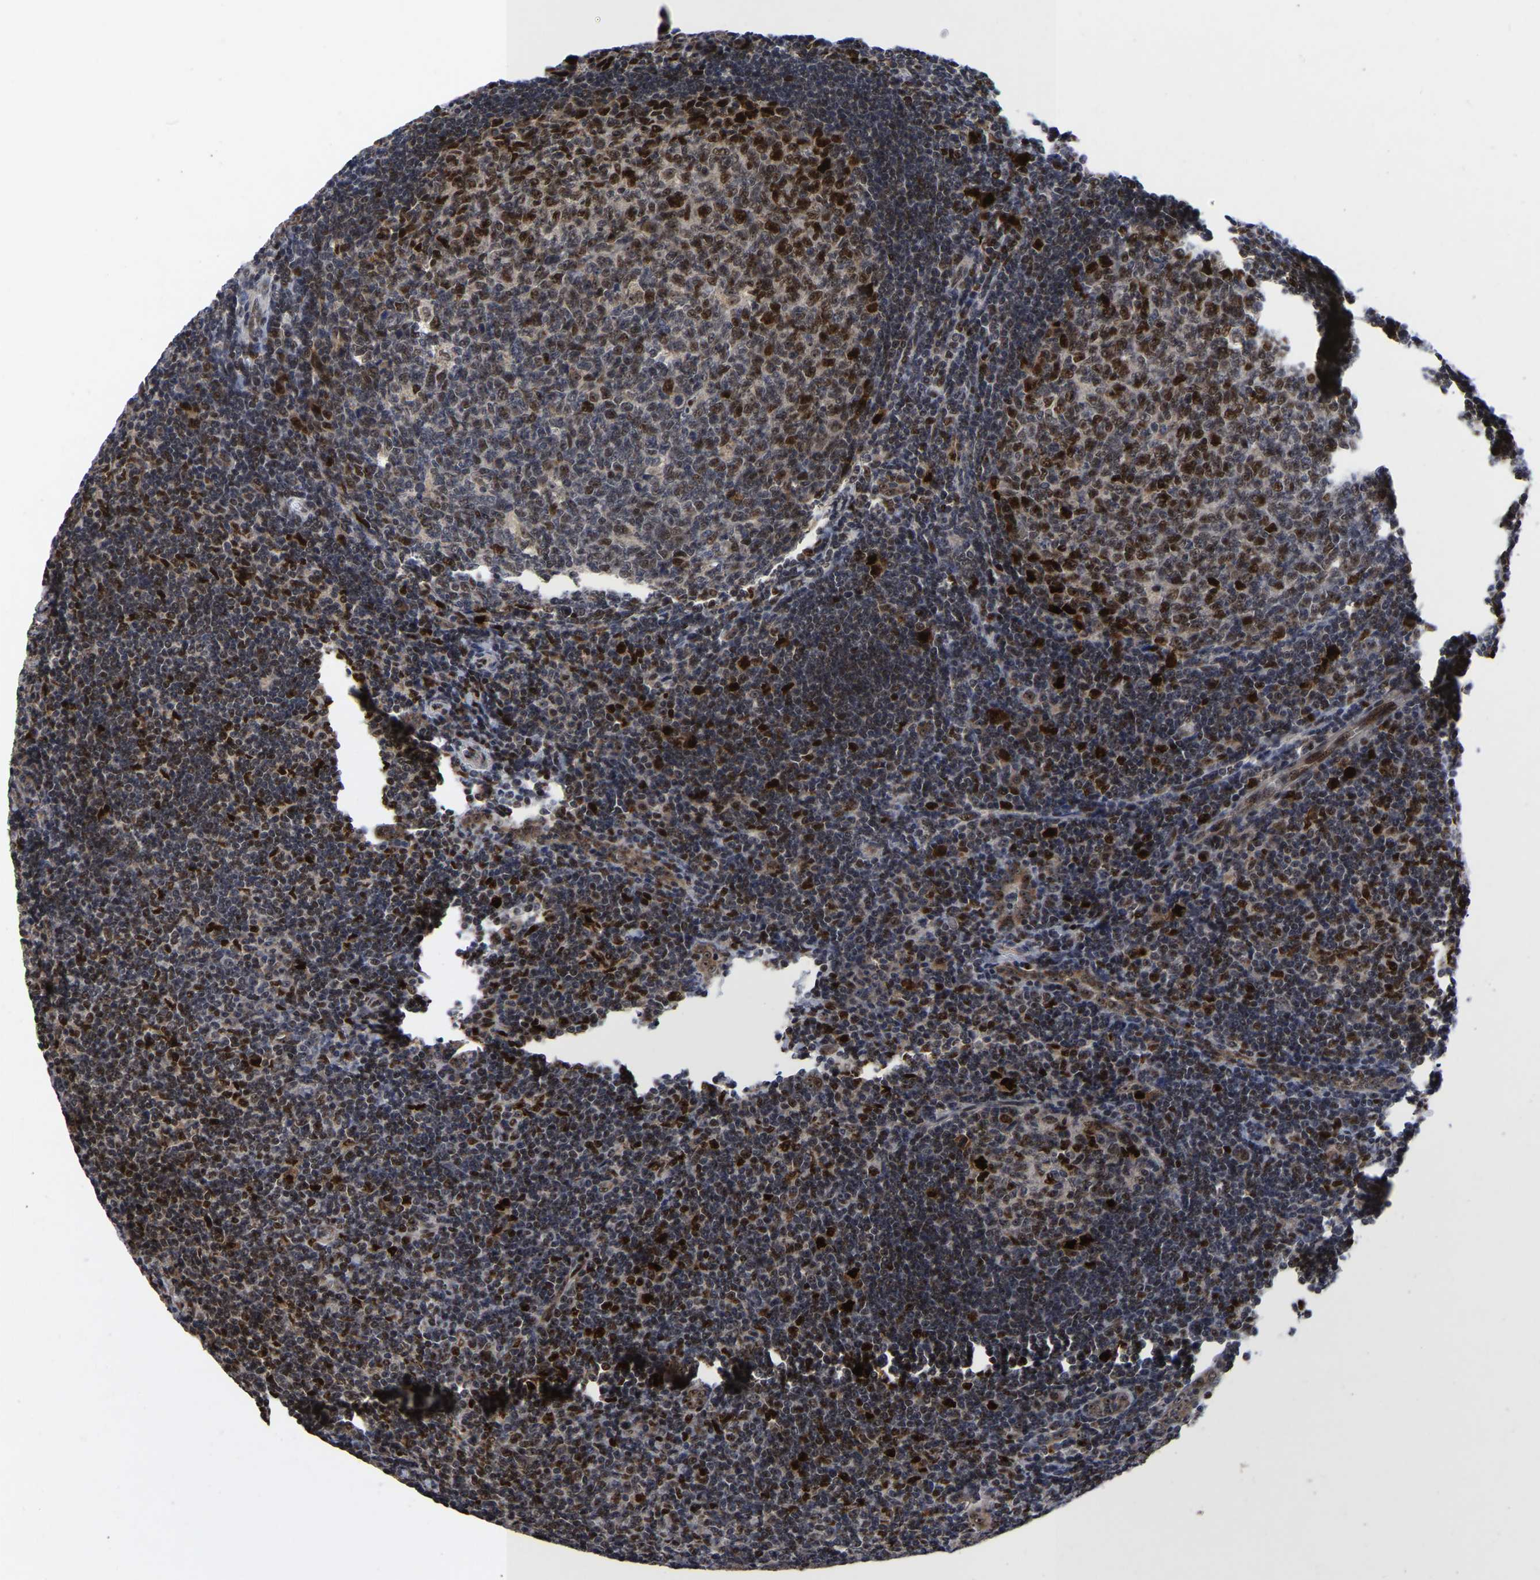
{"staining": {"intensity": "strong", "quantity": "25%-75%", "location": "nuclear"}, "tissue": "tonsil", "cell_type": "Germinal center cells", "image_type": "normal", "snomed": [{"axis": "morphology", "description": "Normal tissue, NOS"}, {"axis": "topography", "description": "Tonsil"}], "caption": "Approximately 25%-75% of germinal center cells in normal tonsil display strong nuclear protein positivity as visualized by brown immunohistochemical staining.", "gene": "JUNB", "patient": {"sex": "male", "age": 37}}